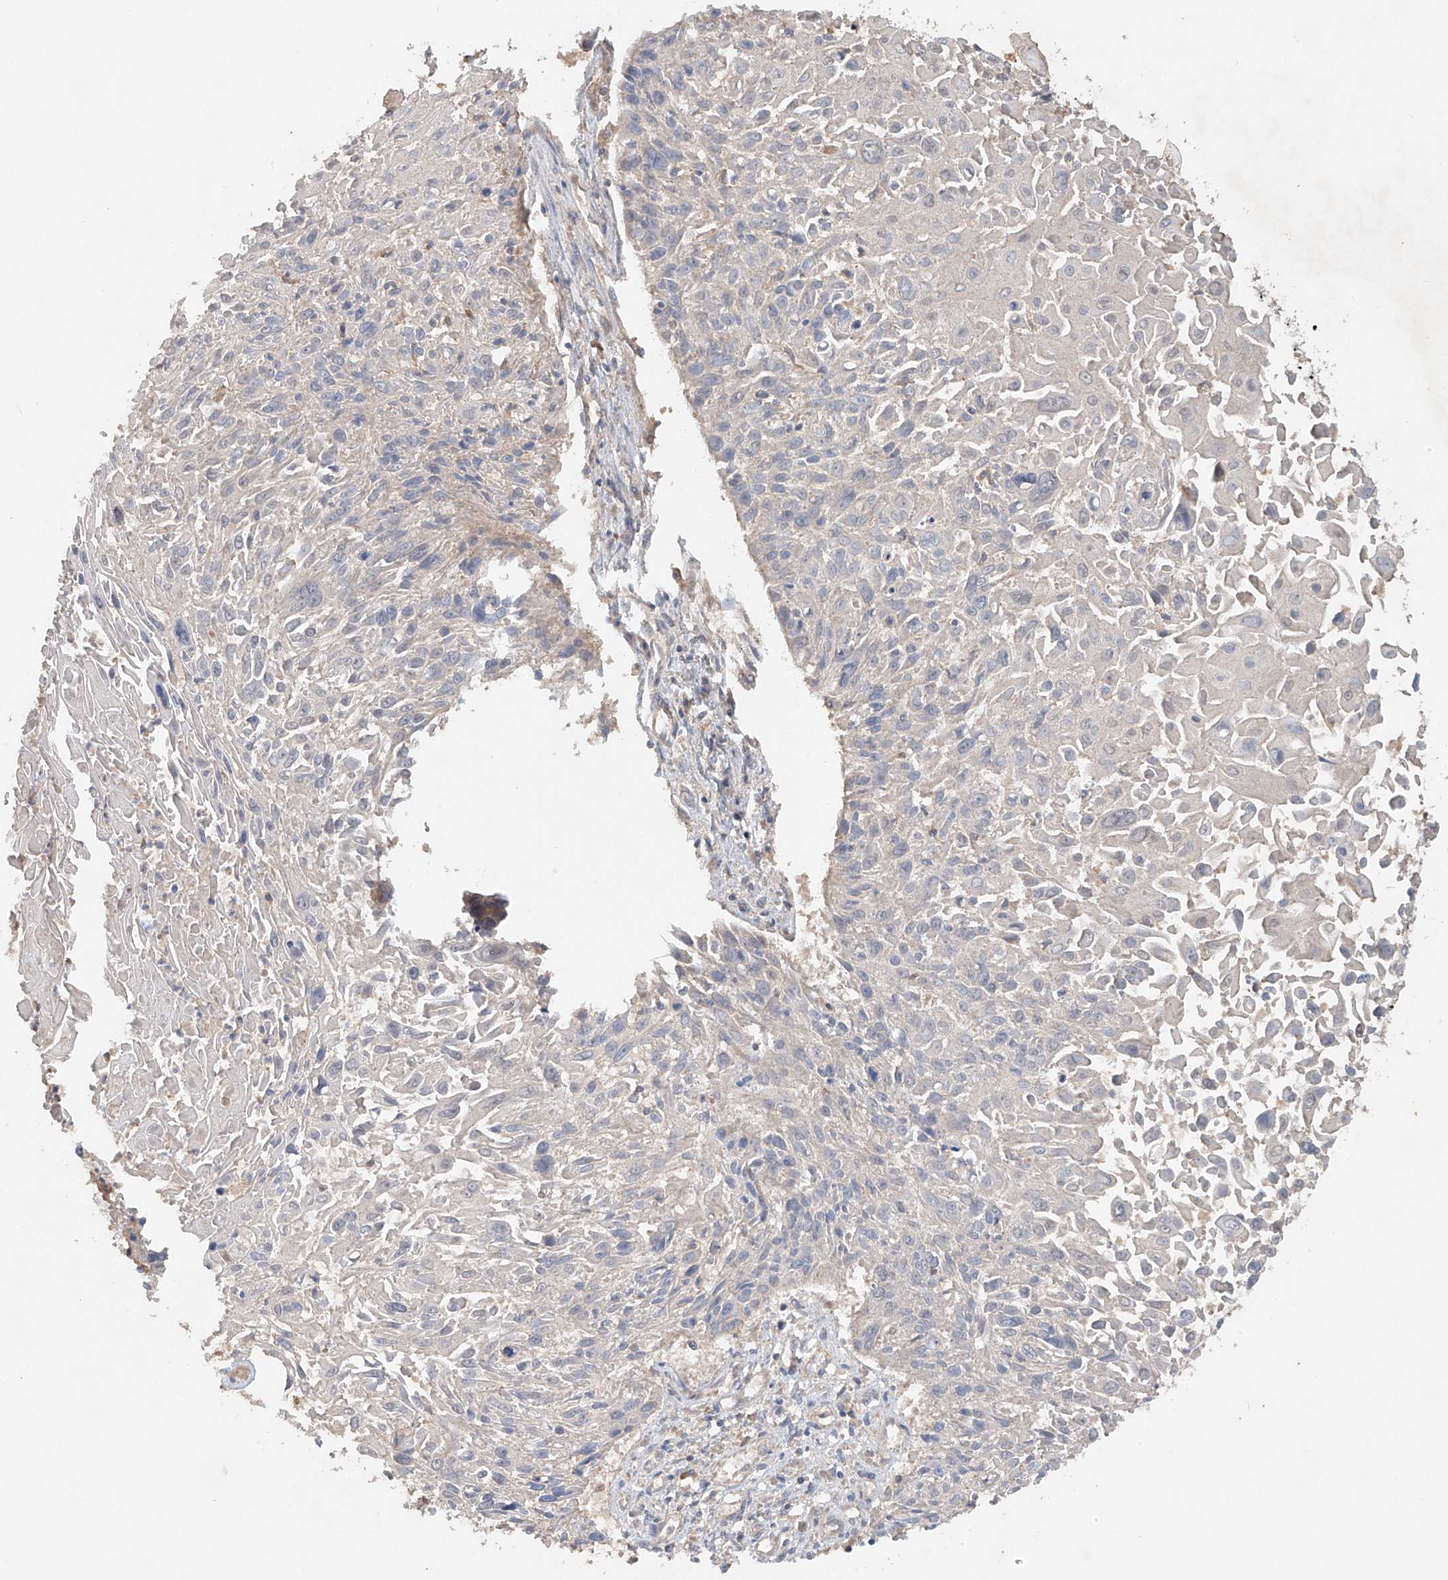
{"staining": {"intensity": "negative", "quantity": "none", "location": "none"}, "tissue": "cervical cancer", "cell_type": "Tumor cells", "image_type": "cancer", "snomed": [{"axis": "morphology", "description": "Squamous cell carcinoma, NOS"}, {"axis": "topography", "description": "Cervix"}], "caption": "High magnification brightfield microscopy of squamous cell carcinoma (cervical) stained with DAB (brown) and counterstained with hematoxylin (blue): tumor cells show no significant staining. The staining is performed using DAB brown chromogen with nuclei counter-stained in using hematoxylin.", "gene": "GNB1L", "patient": {"sex": "female", "age": 51}}